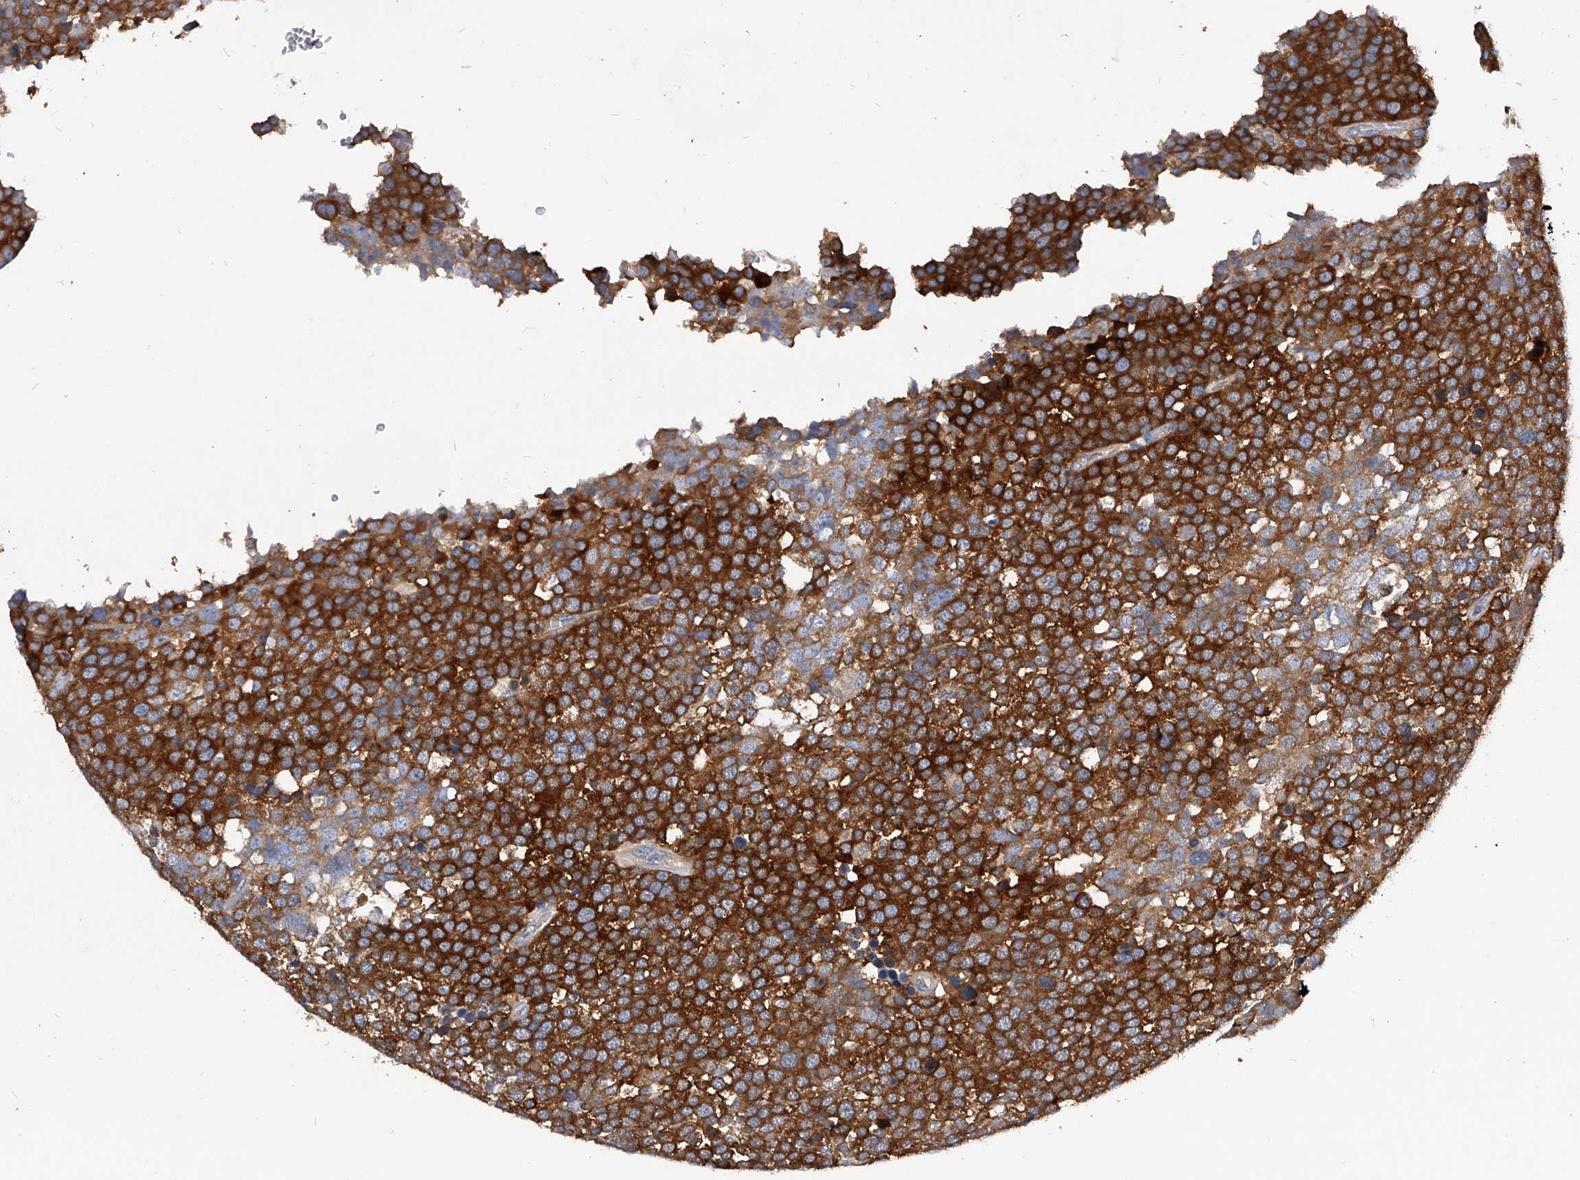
{"staining": {"intensity": "strong", "quantity": ">75%", "location": "cytoplasmic/membranous"}, "tissue": "testis cancer", "cell_type": "Tumor cells", "image_type": "cancer", "snomed": [{"axis": "morphology", "description": "Seminoma, NOS"}, {"axis": "topography", "description": "Testis"}], "caption": "Tumor cells show high levels of strong cytoplasmic/membranous expression in approximately >75% of cells in testis cancer. Using DAB (3,3'-diaminobenzidine) (brown) and hematoxylin (blue) stains, captured at high magnification using brightfield microscopy.", "gene": "PPP5C", "patient": {"sex": "male", "age": 71}}